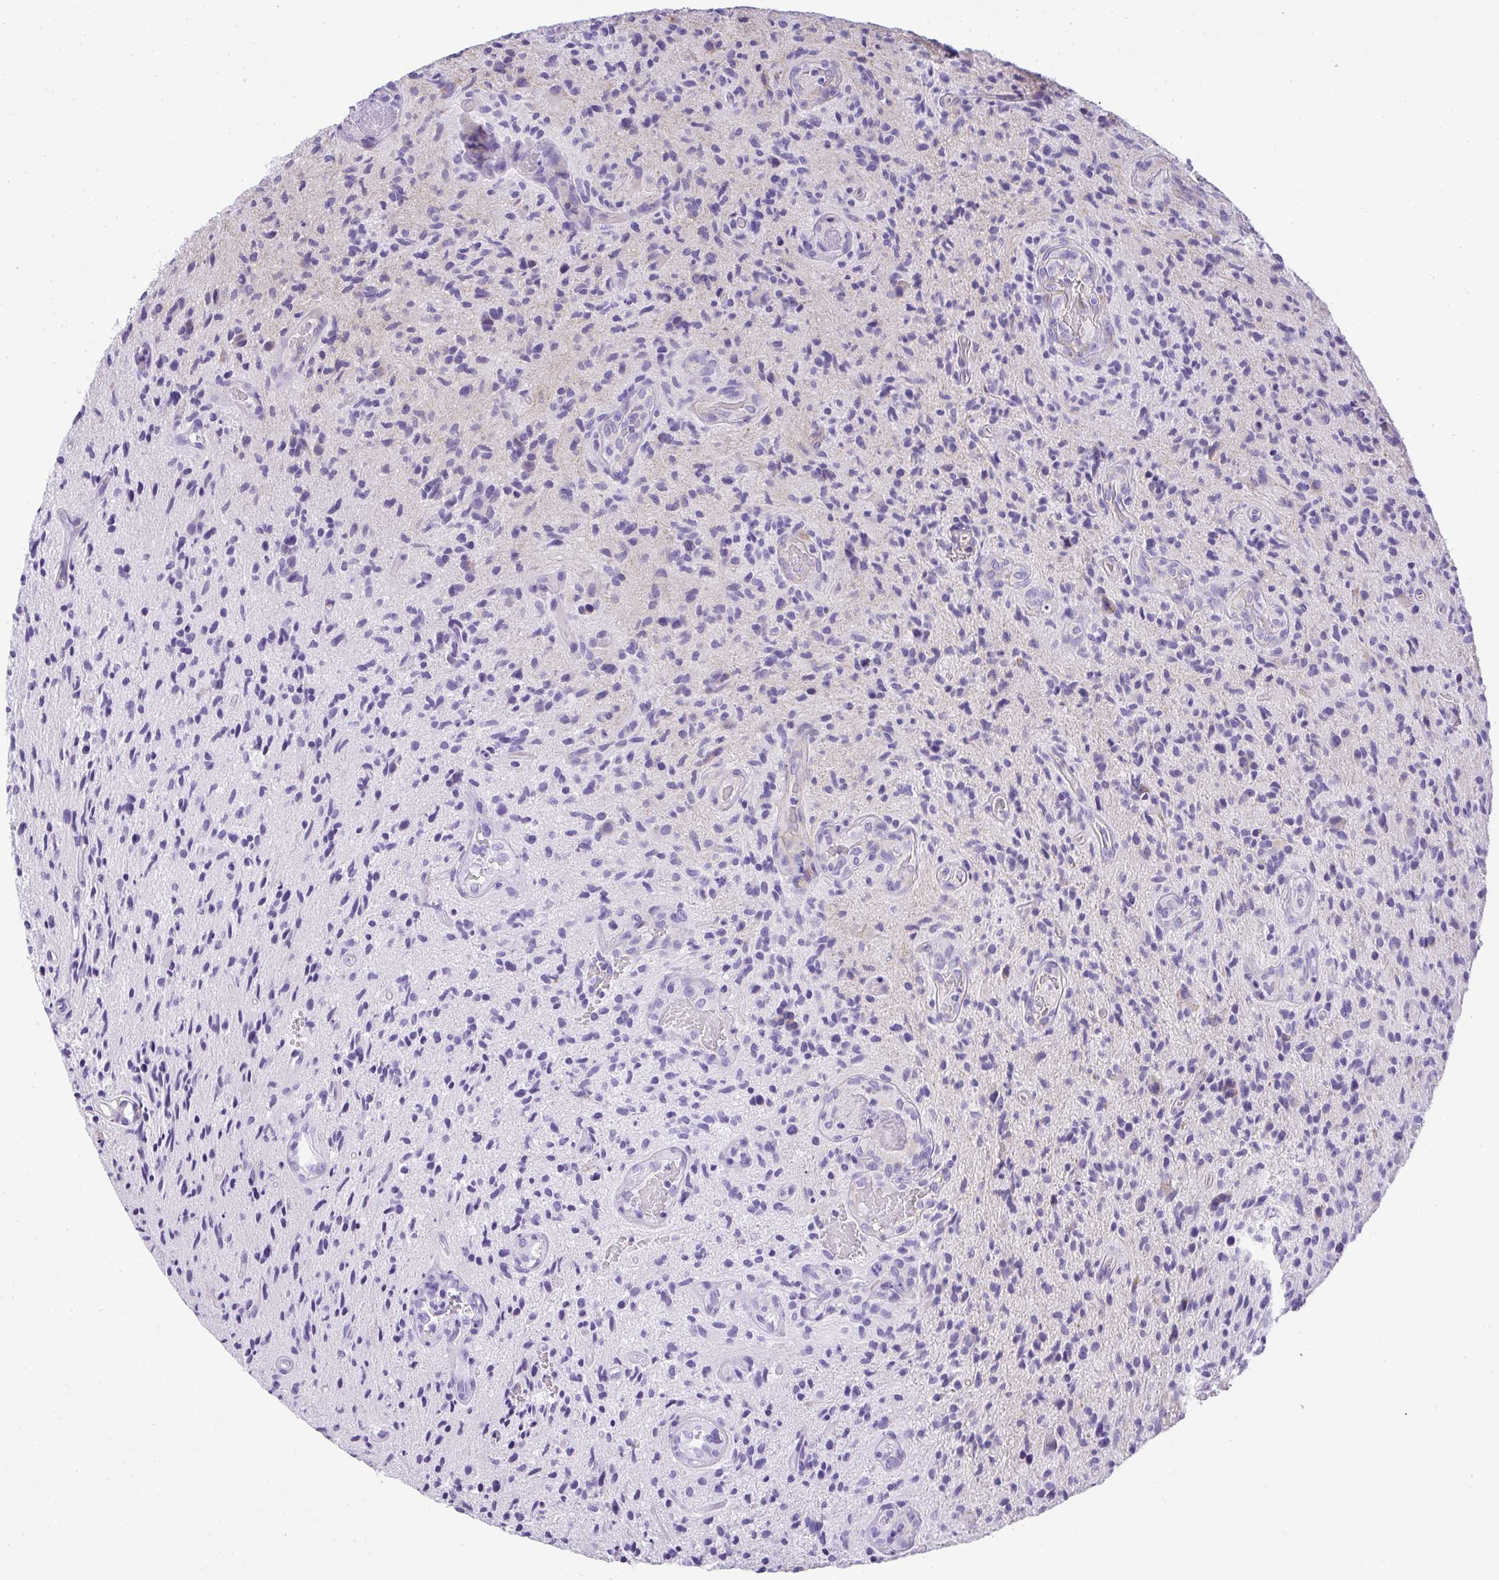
{"staining": {"intensity": "negative", "quantity": "none", "location": "none"}, "tissue": "glioma", "cell_type": "Tumor cells", "image_type": "cancer", "snomed": [{"axis": "morphology", "description": "Glioma, malignant, High grade"}, {"axis": "topography", "description": "Brain"}], "caption": "This histopathology image is of malignant glioma (high-grade) stained with IHC to label a protein in brown with the nuclei are counter-stained blue. There is no staining in tumor cells.", "gene": "PLPPR3", "patient": {"sex": "male", "age": 55}}